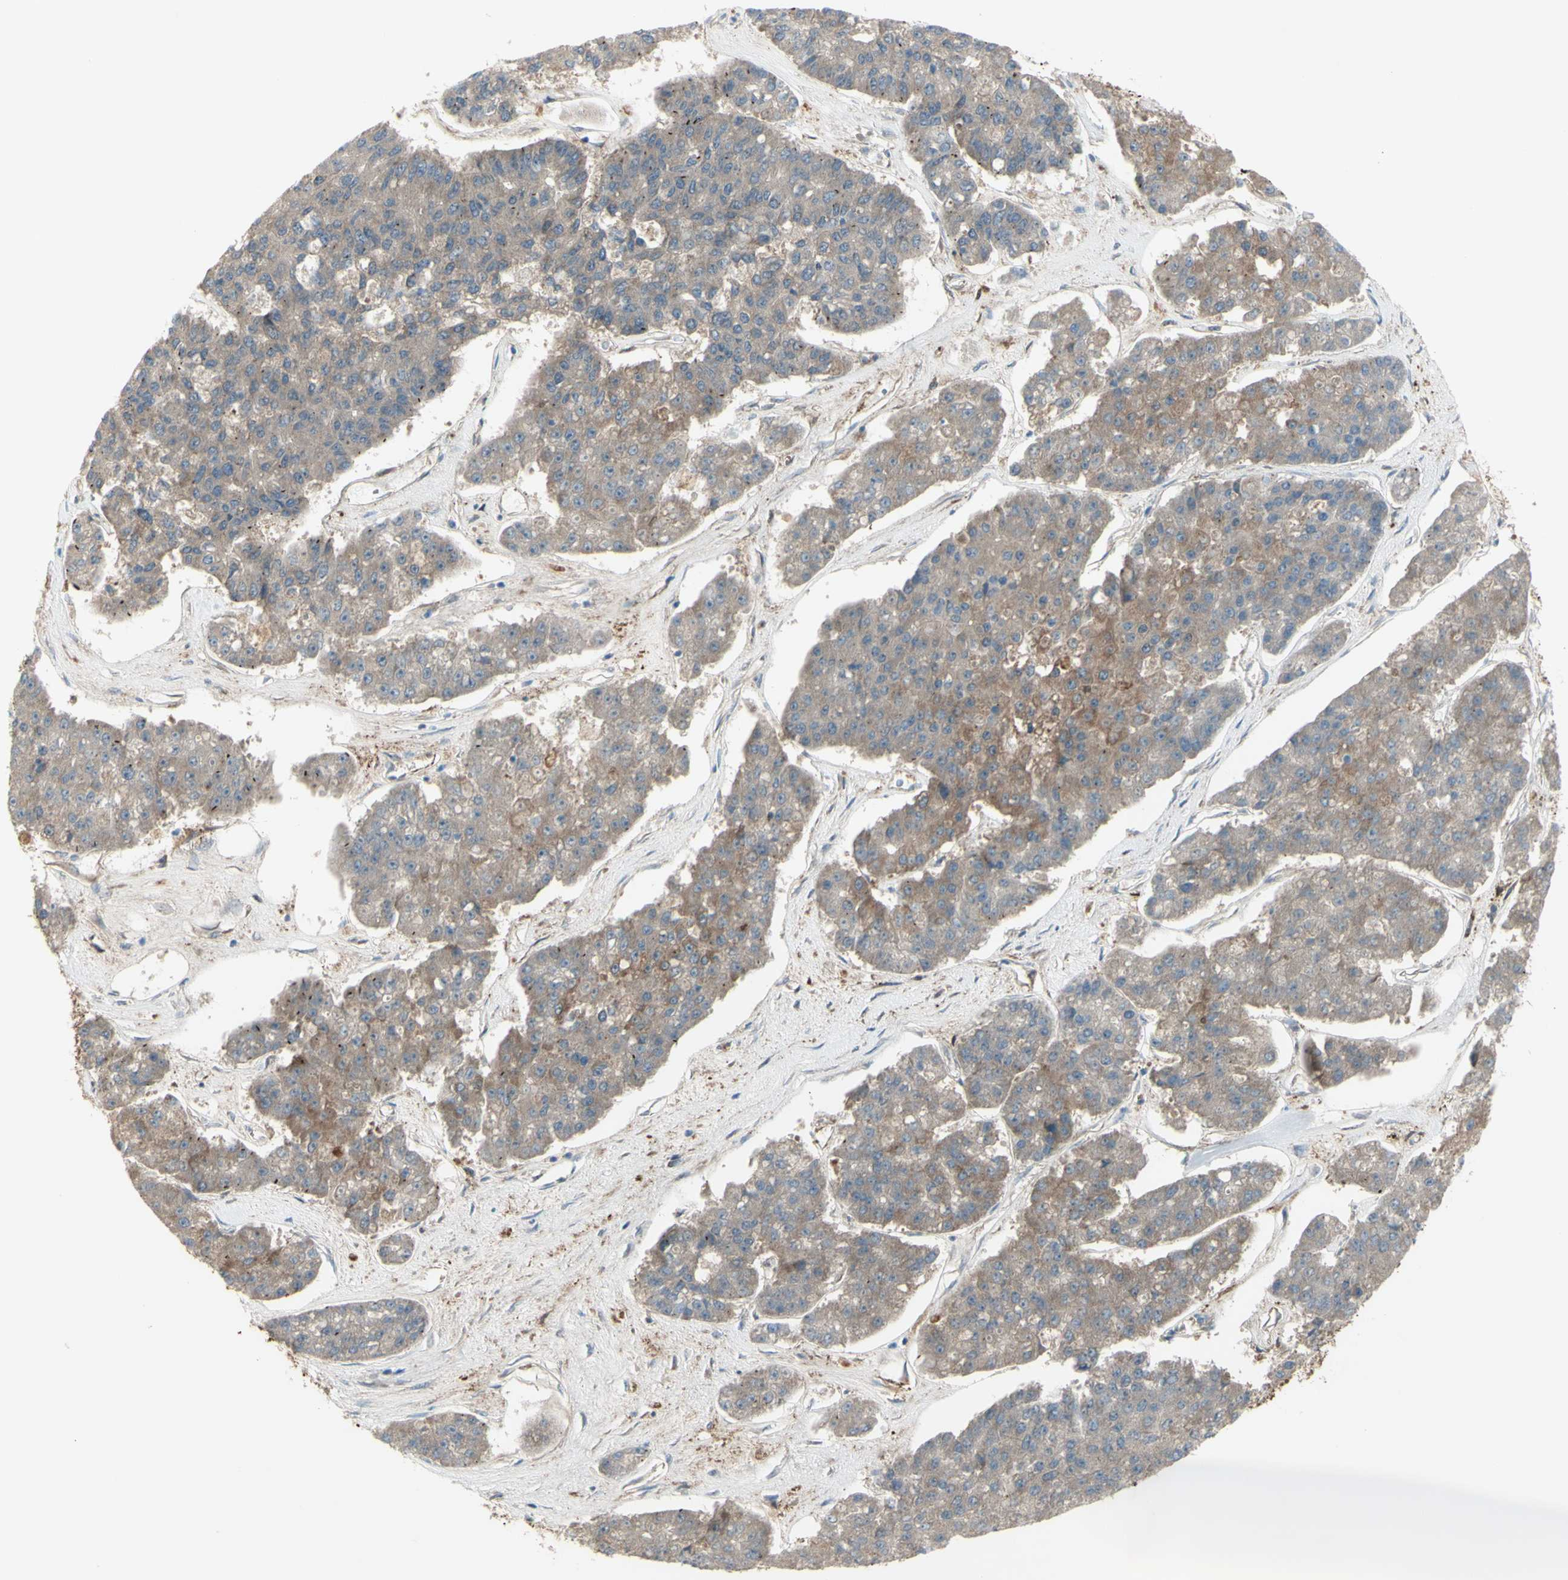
{"staining": {"intensity": "weak", "quantity": "25%-75%", "location": "cytoplasmic/membranous"}, "tissue": "pancreatic cancer", "cell_type": "Tumor cells", "image_type": "cancer", "snomed": [{"axis": "morphology", "description": "Adenocarcinoma, NOS"}, {"axis": "topography", "description": "Pancreas"}], "caption": "A brown stain shows weak cytoplasmic/membranous positivity of a protein in human pancreatic cancer (adenocarcinoma) tumor cells.", "gene": "IGSF9B", "patient": {"sex": "male", "age": 50}}